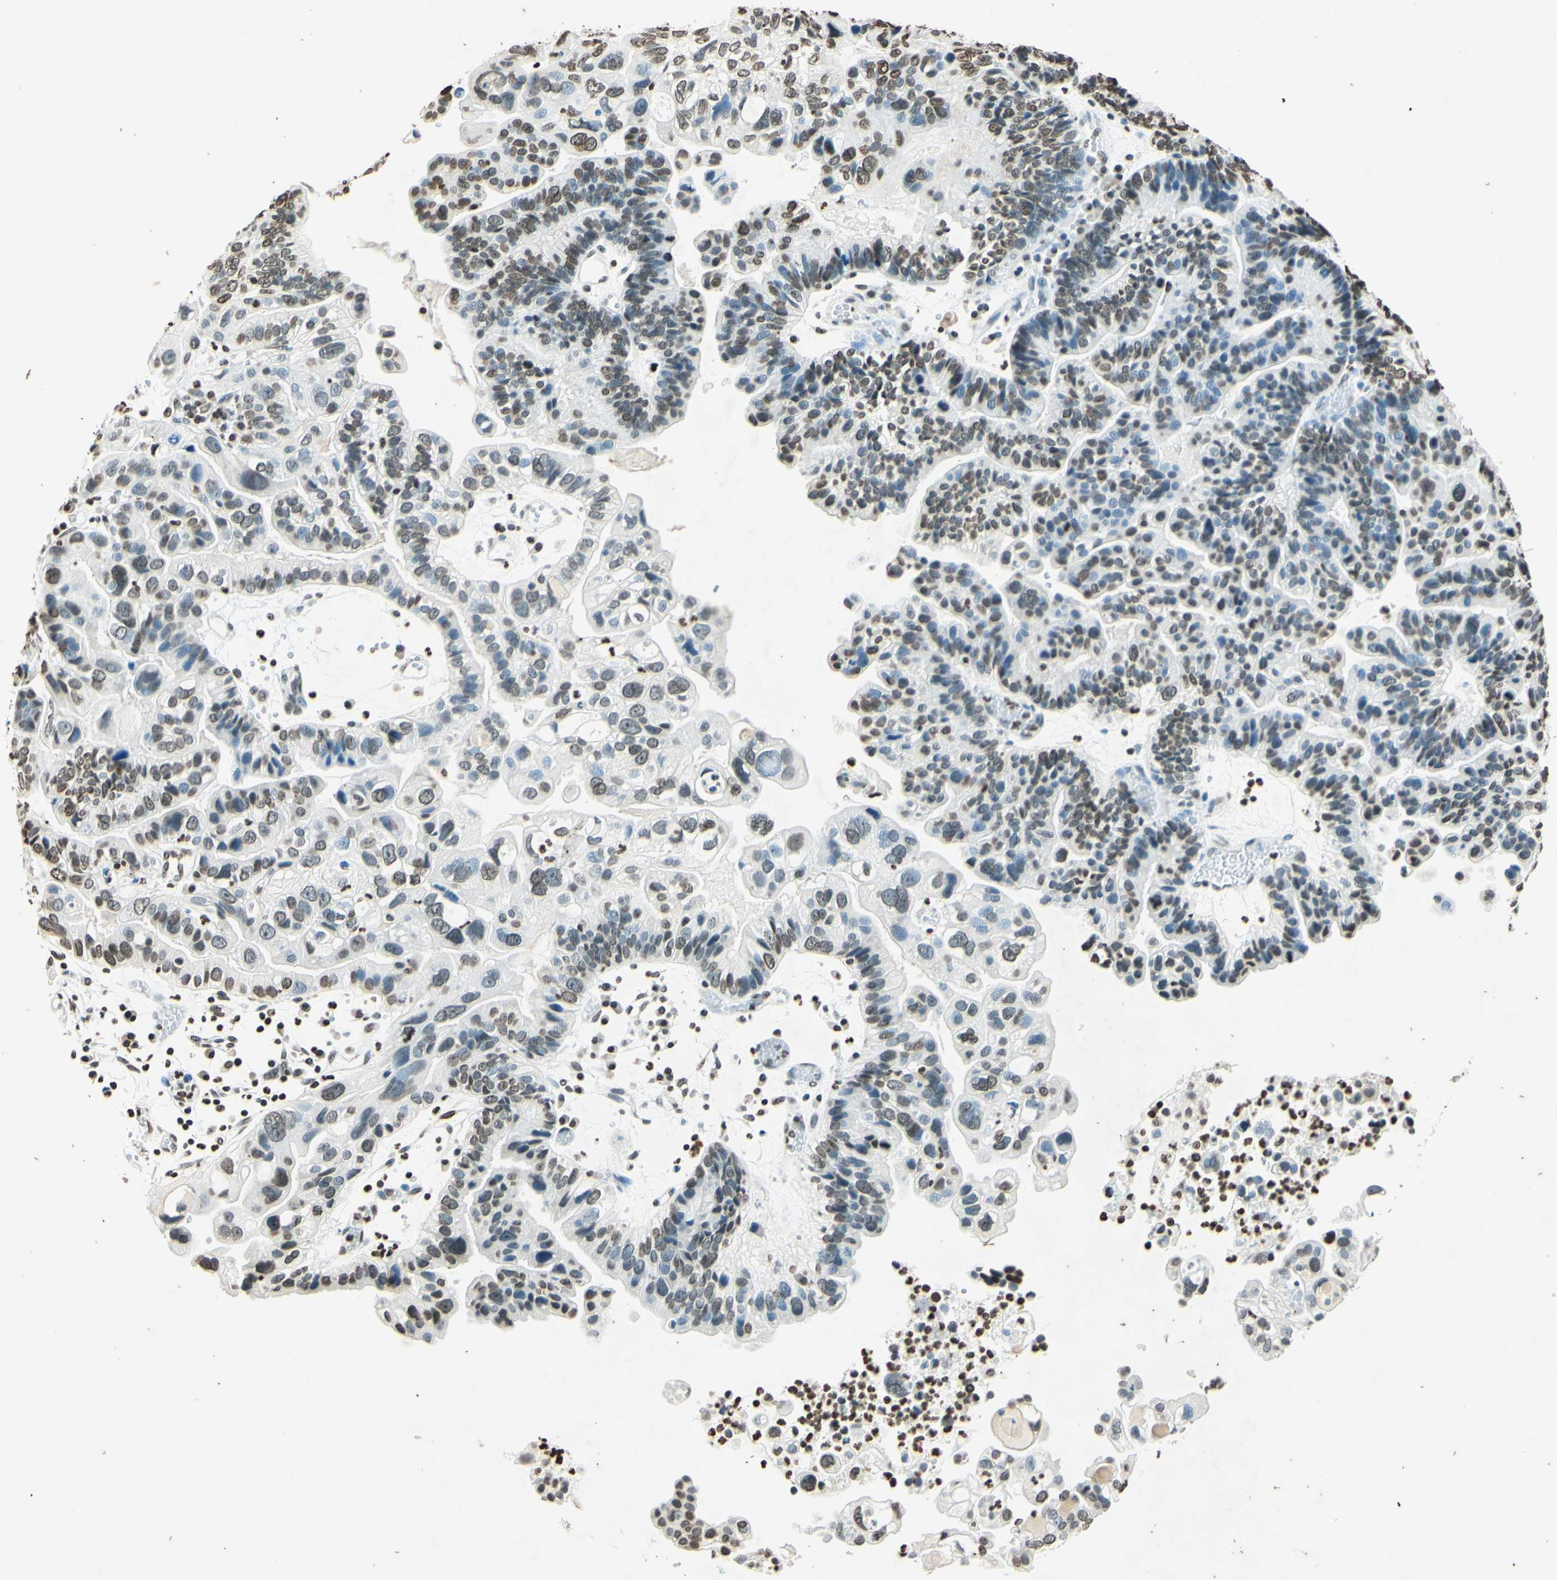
{"staining": {"intensity": "weak", "quantity": "25%-75%", "location": "nuclear"}, "tissue": "ovarian cancer", "cell_type": "Tumor cells", "image_type": "cancer", "snomed": [{"axis": "morphology", "description": "Cystadenocarcinoma, serous, NOS"}, {"axis": "topography", "description": "Ovary"}], "caption": "Serous cystadenocarcinoma (ovarian) stained for a protein exhibits weak nuclear positivity in tumor cells.", "gene": "MSH2", "patient": {"sex": "female", "age": 56}}